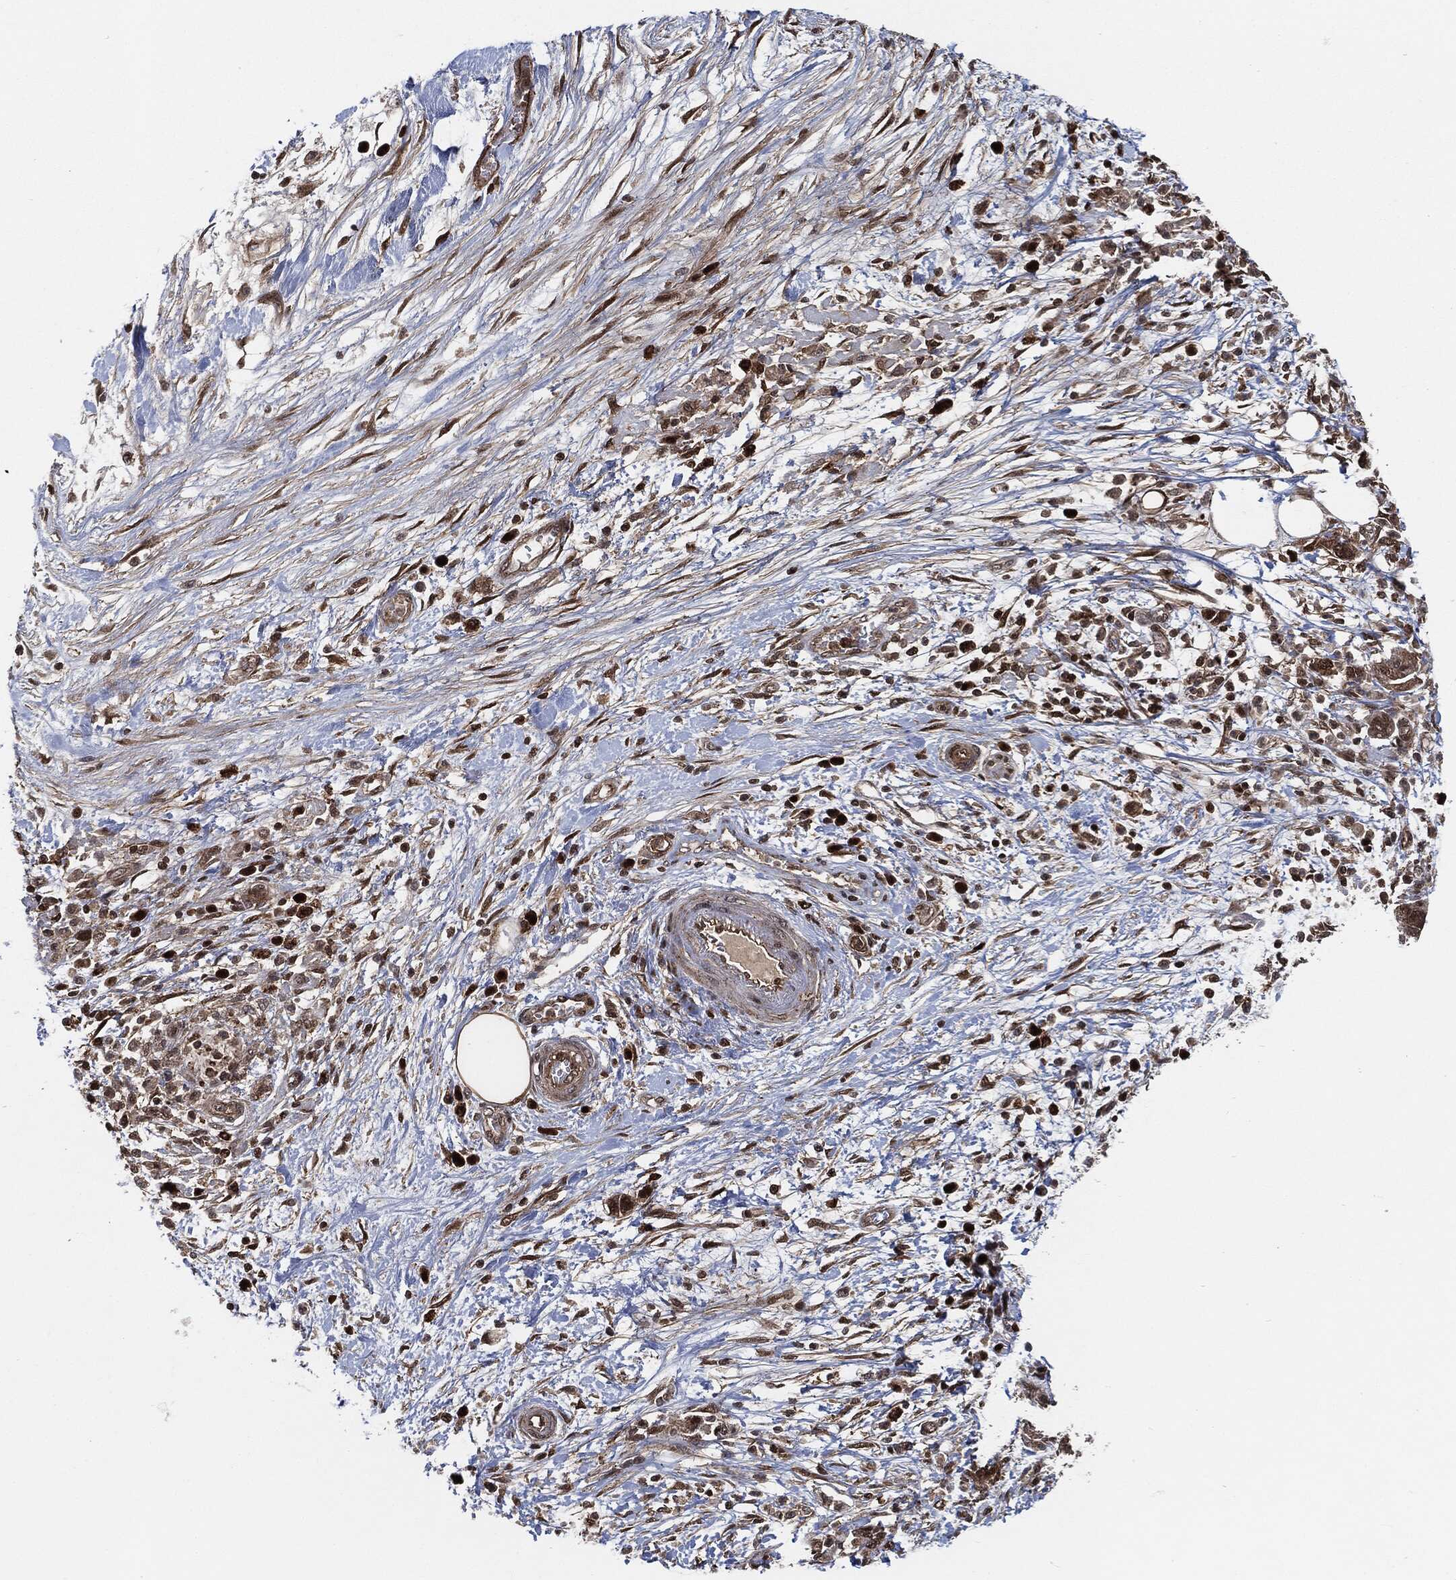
{"staining": {"intensity": "strong", "quantity": ">75%", "location": "cytoplasmic/membranous,nuclear"}, "tissue": "pancreatic cancer", "cell_type": "Tumor cells", "image_type": "cancer", "snomed": [{"axis": "morphology", "description": "Adenocarcinoma, NOS"}, {"axis": "topography", "description": "Pancreas"}], "caption": "Immunohistochemical staining of human pancreatic cancer exhibits high levels of strong cytoplasmic/membranous and nuclear protein positivity in approximately >75% of tumor cells.", "gene": "CUTA", "patient": {"sex": "female", "age": 73}}